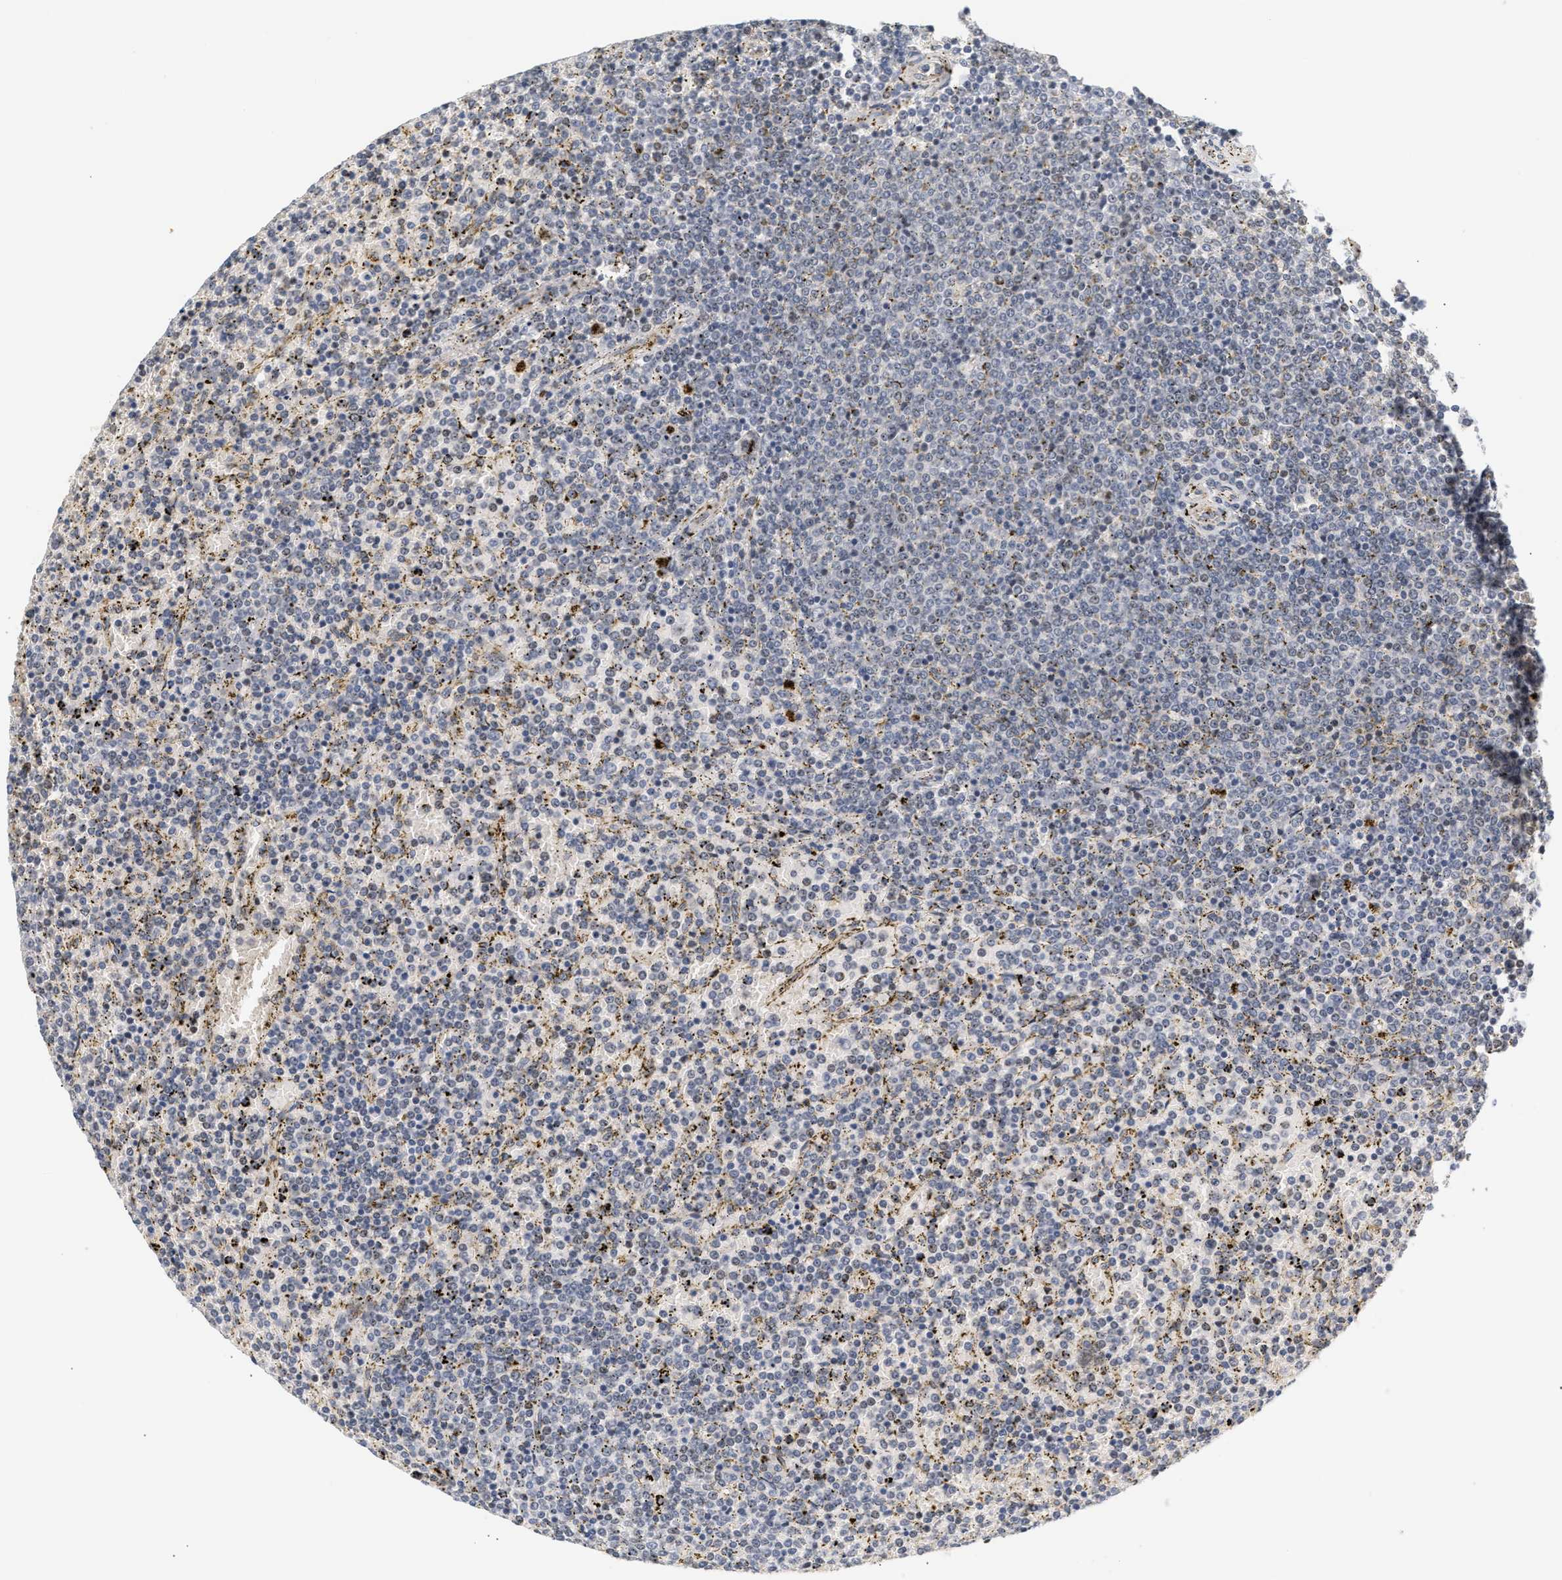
{"staining": {"intensity": "negative", "quantity": "none", "location": "none"}, "tissue": "lymphoma", "cell_type": "Tumor cells", "image_type": "cancer", "snomed": [{"axis": "morphology", "description": "Malignant lymphoma, non-Hodgkin's type, Low grade"}, {"axis": "topography", "description": "Spleen"}], "caption": "Tumor cells are negative for protein expression in human lymphoma.", "gene": "PLXND1", "patient": {"sex": "female", "age": 77}}